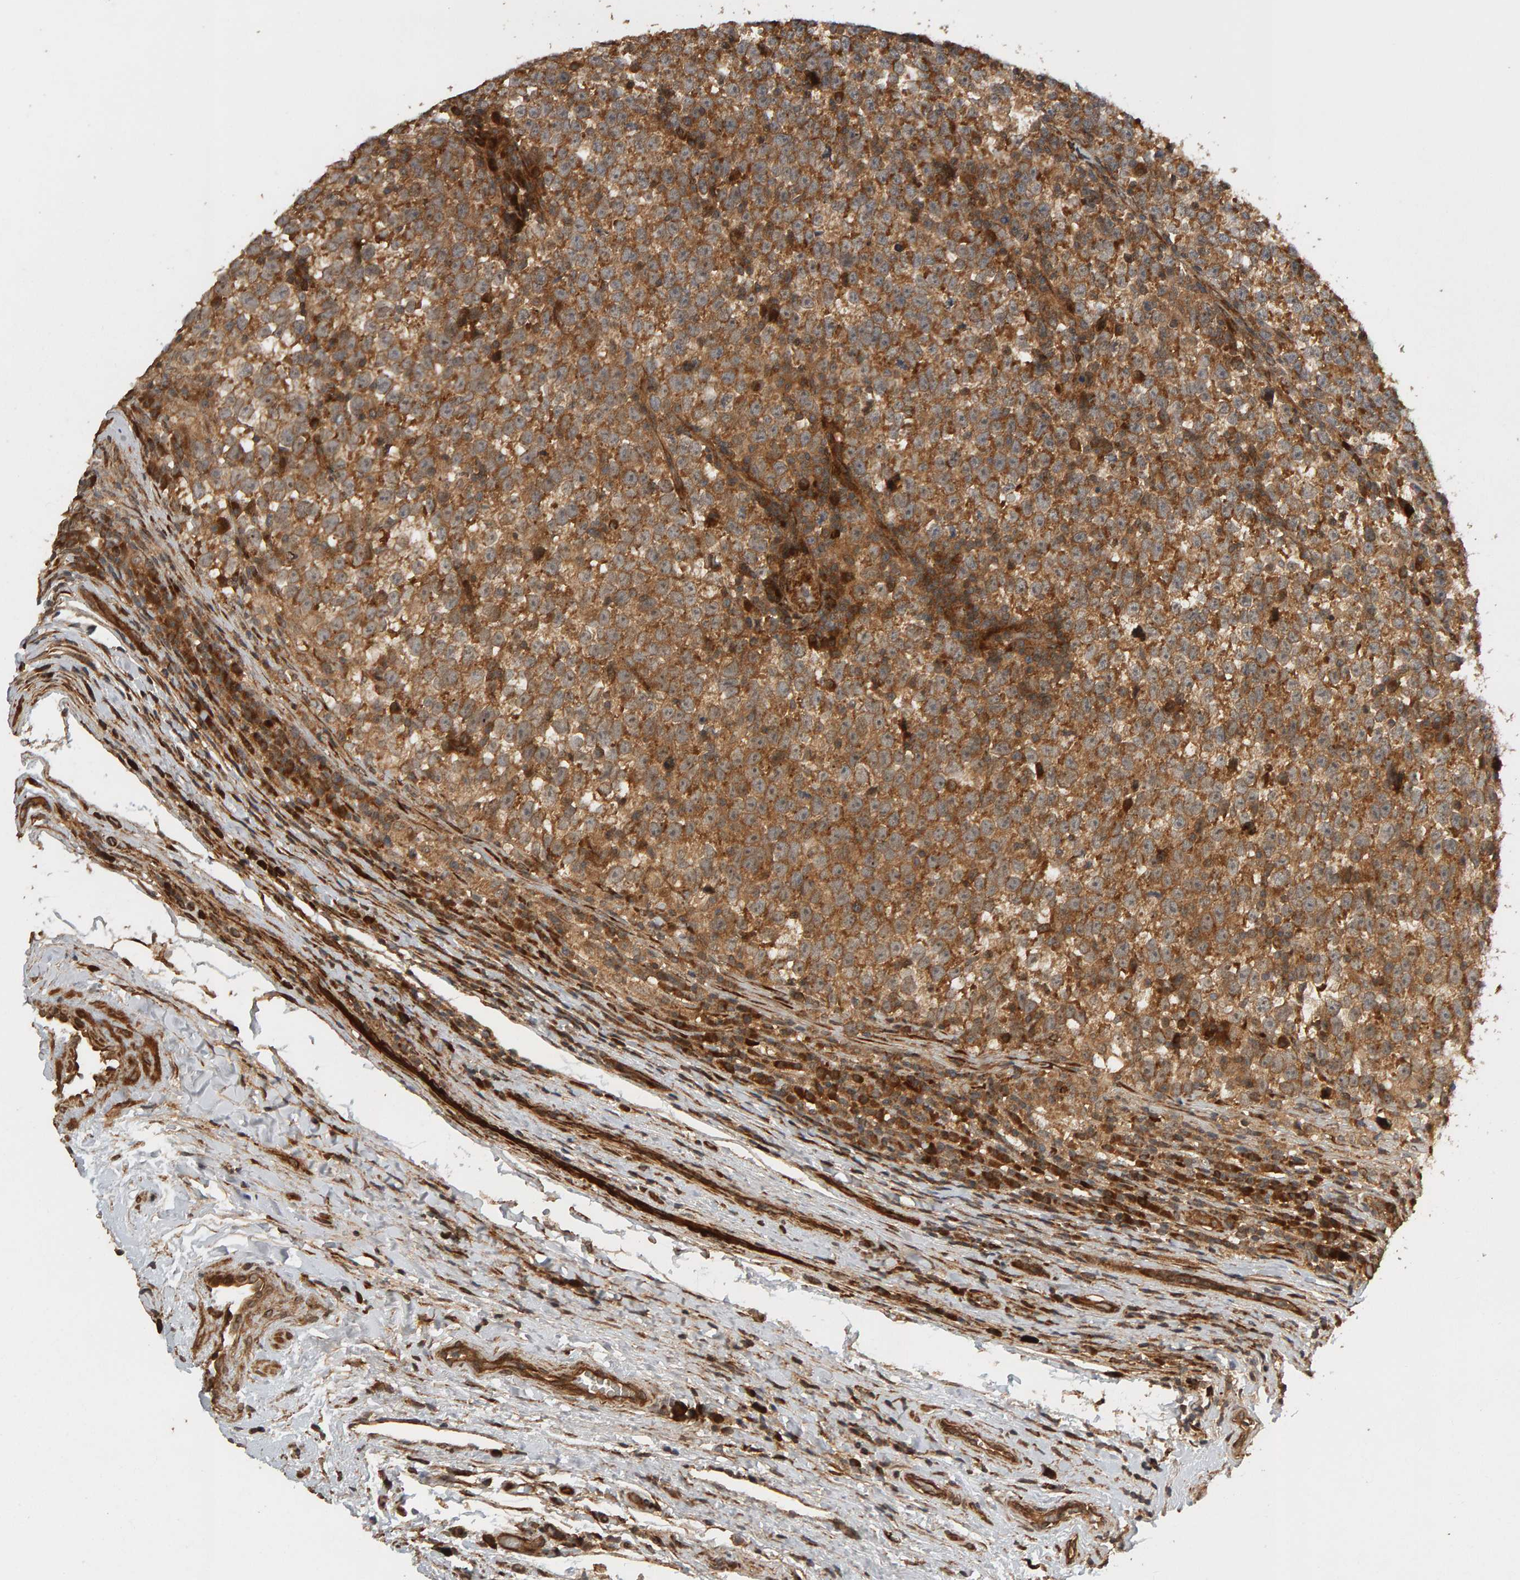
{"staining": {"intensity": "moderate", "quantity": ">75%", "location": "cytoplasmic/membranous"}, "tissue": "testis cancer", "cell_type": "Tumor cells", "image_type": "cancer", "snomed": [{"axis": "morphology", "description": "Normal tissue, NOS"}, {"axis": "morphology", "description": "Seminoma, NOS"}, {"axis": "topography", "description": "Testis"}], "caption": "Protein staining of testis seminoma tissue demonstrates moderate cytoplasmic/membranous positivity in approximately >75% of tumor cells.", "gene": "ZFAND1", "patient": {"sex": "male", "age": 43}}